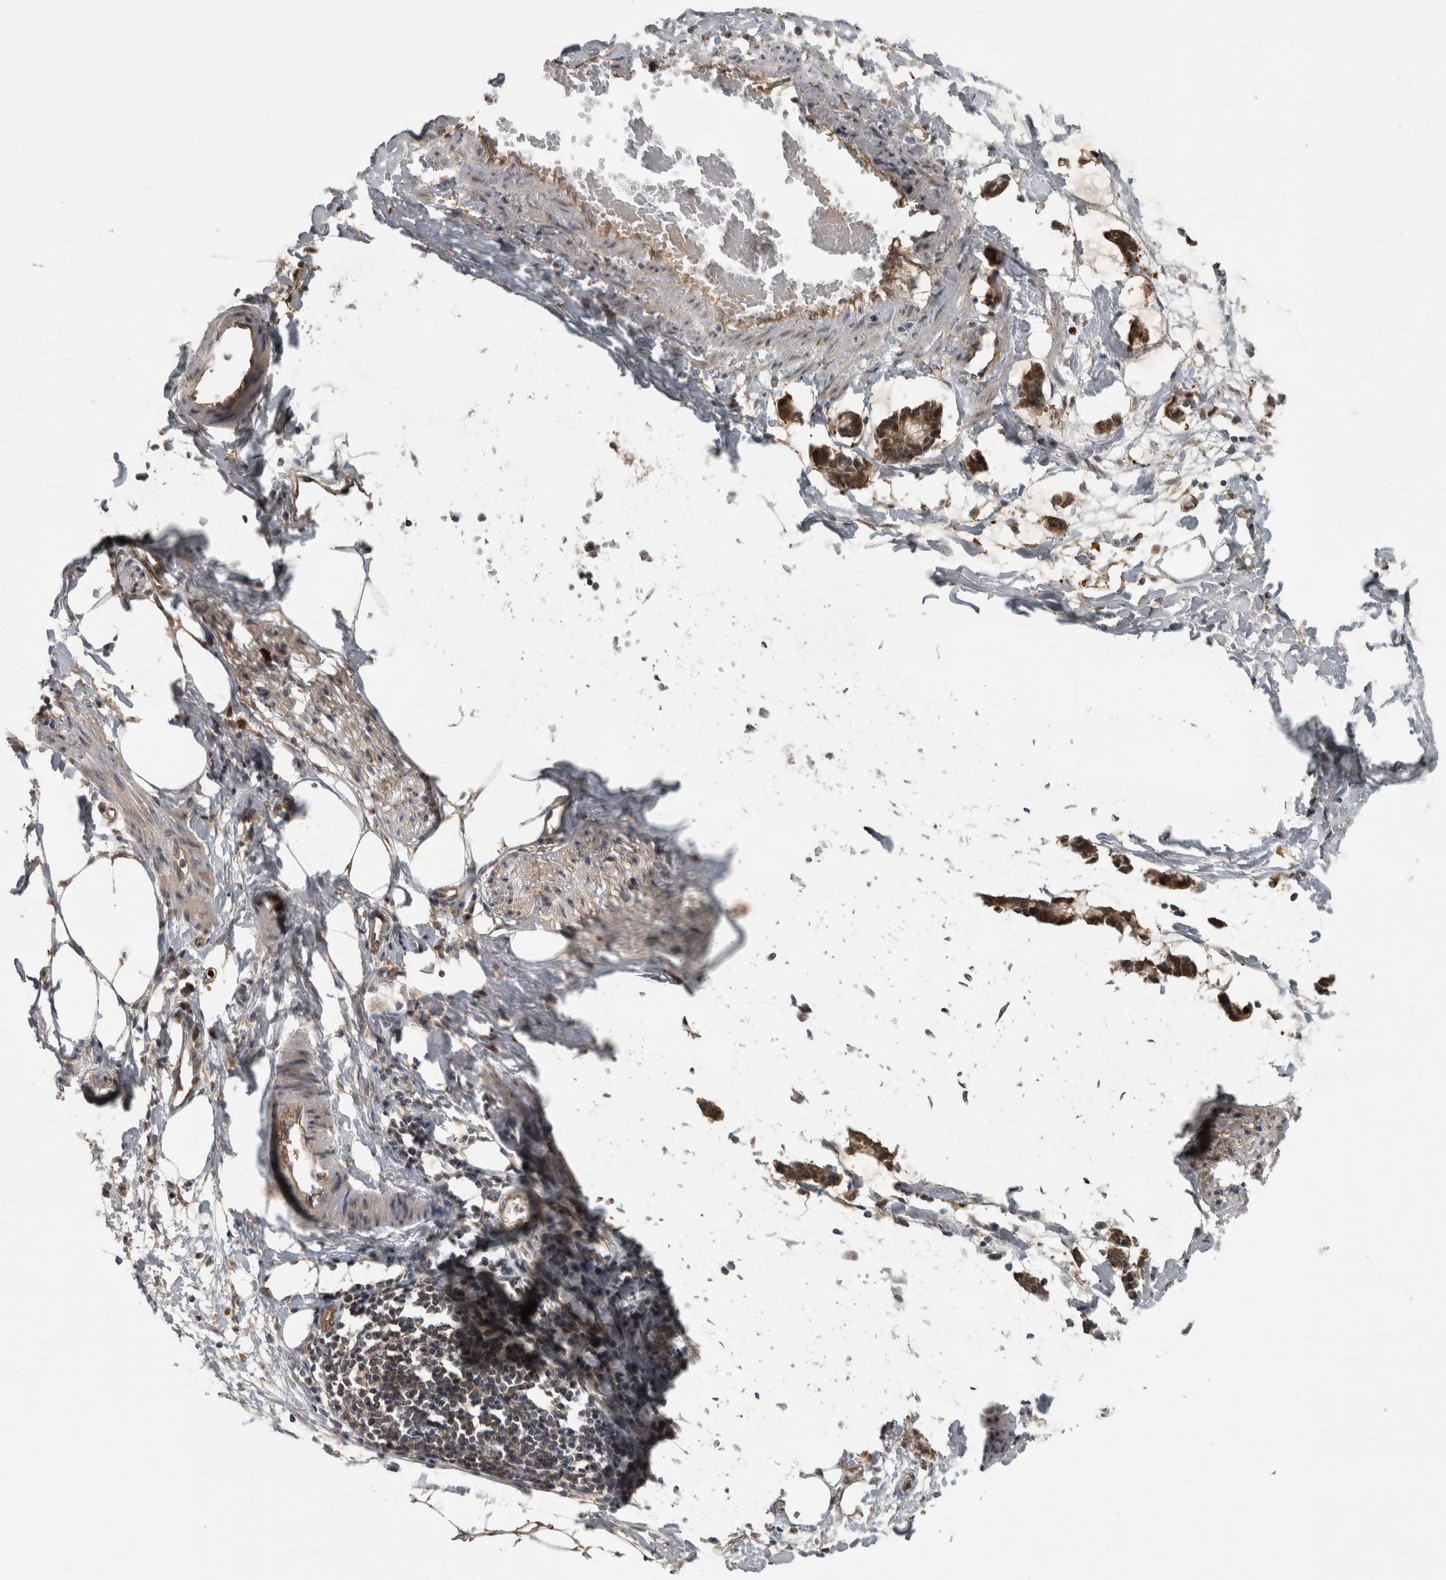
{"staining": {"intensity": "weak", "quantity": ">75%", "location": "cytoplasmic/membranous"}, "tissue": "adipose tissue", "cell_type": "Adipocytes", "image_type": "normal", "snomed": [{"axis": "morphology", "description": "Normal tissue, NOS"}, {"axis": "morphology", "description": "Adenocarcinoma, NOS"}, {"axis": "topography", "description": "Colon"}, {"axis": "topography", "description": "Peripheral nerve tissue"}], "caption": "Protein expression analysis of unremarkable adipose tissue demonstrates weak cytoplasmic/membranous positivity in approximately >75% of adipocytes. The staining was performed using DAB to visualize the protein expression in brown, while the nuclei were stained in blue with hematoxylin (Magnification: 20x).", "gene": "TRMT61B", "patient": {"sex": "male", "age": 14}}